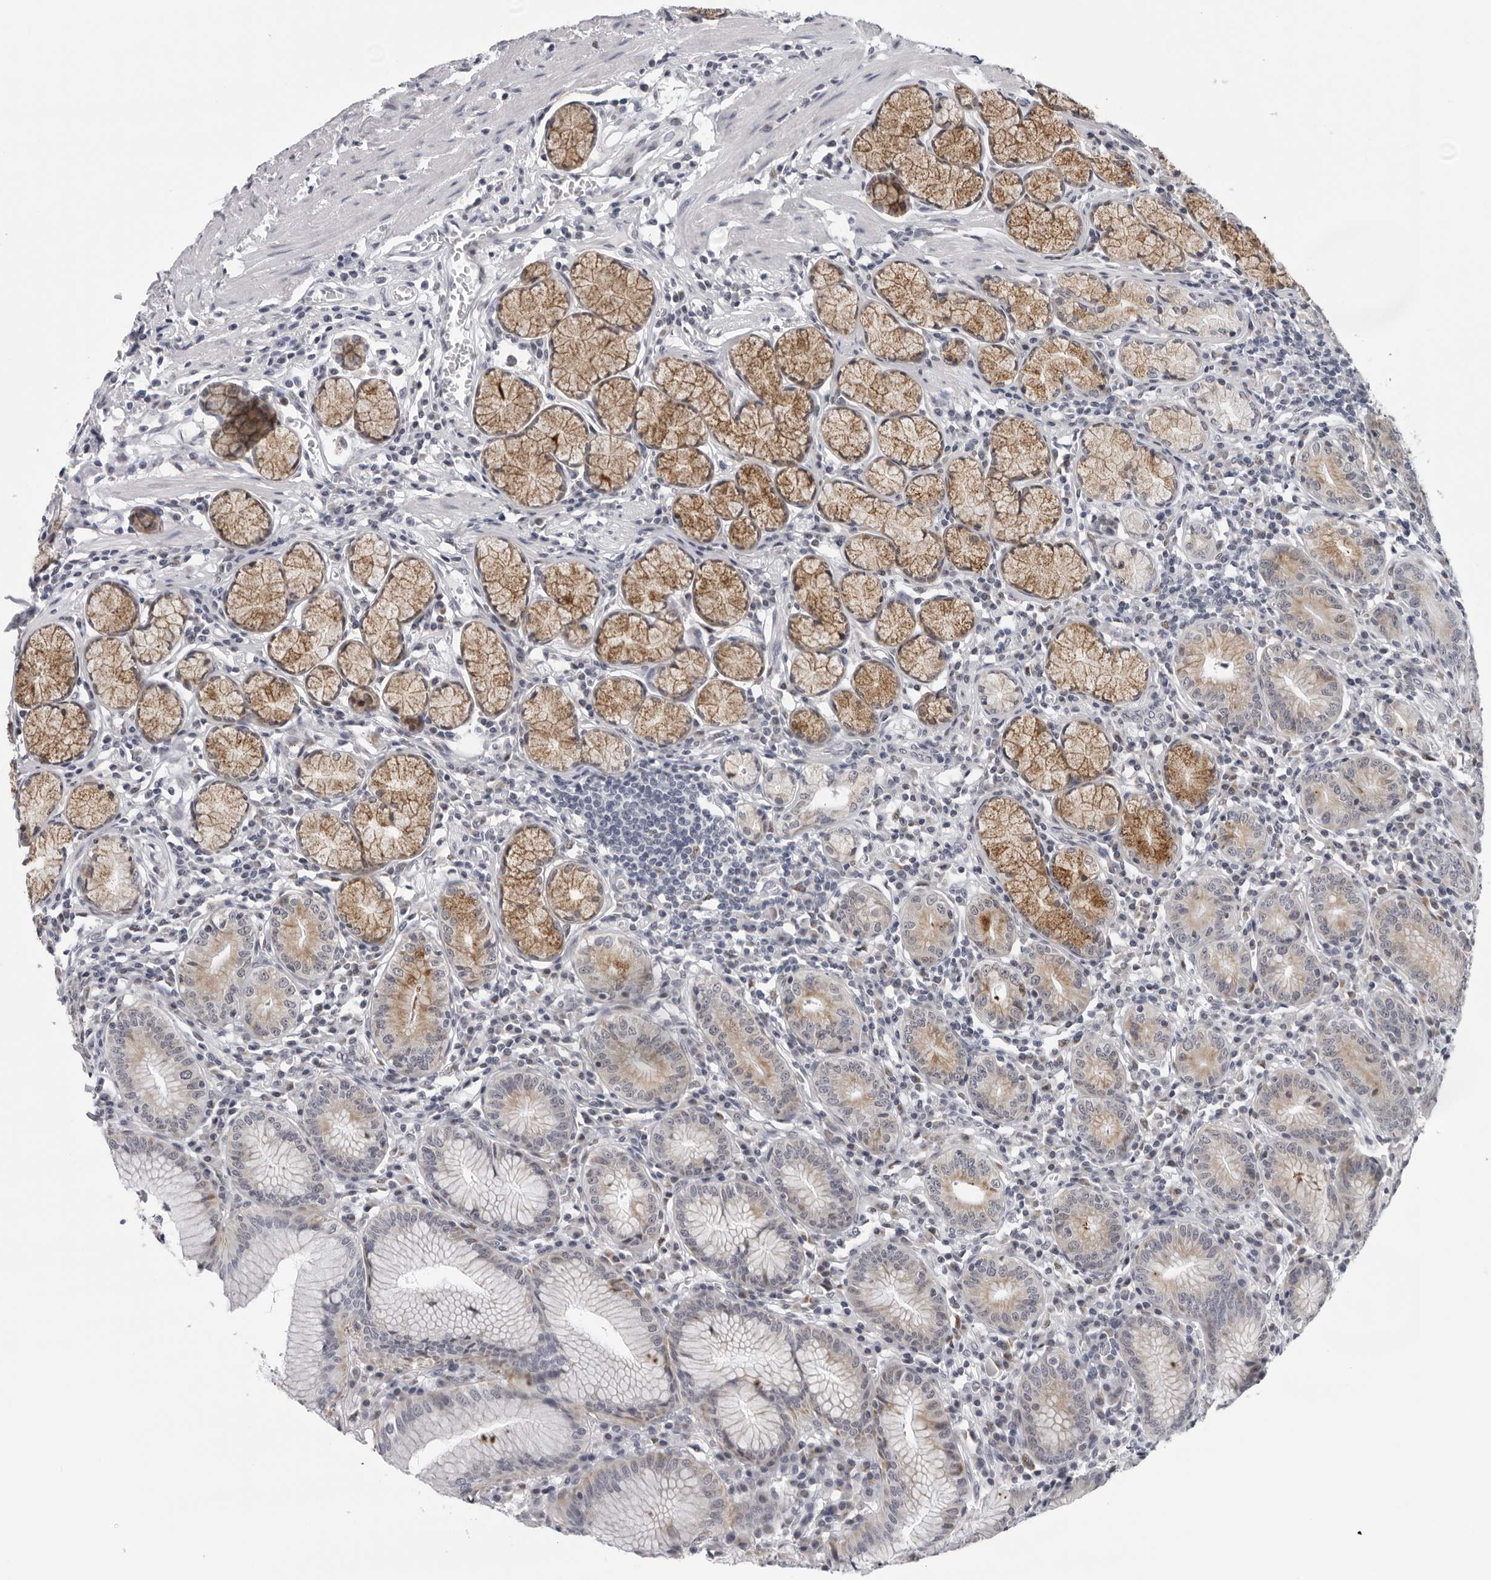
{"staining": {"intensity": "moderate", "quantity": "25%-75%", "location": "cytoplasmic/membranous"}, "tissue": "stomach", "cell_type": "Glandular cells", "image_type": "normal", "snomed": [{"axis": "morphology", "description": "Normal tissue, NOS"}, {"axis": "topography", "description": "Stomach"}], "caption": "IHC (DAB (3,3'-diaminobenzidine)) staining of normal human stomach exhibits moderate cytoplasmic/membranous protein expression in about 25%-75% of glandular cells.", "gene": "CPT2", "patient": {"sex": "male", "age": 55}}